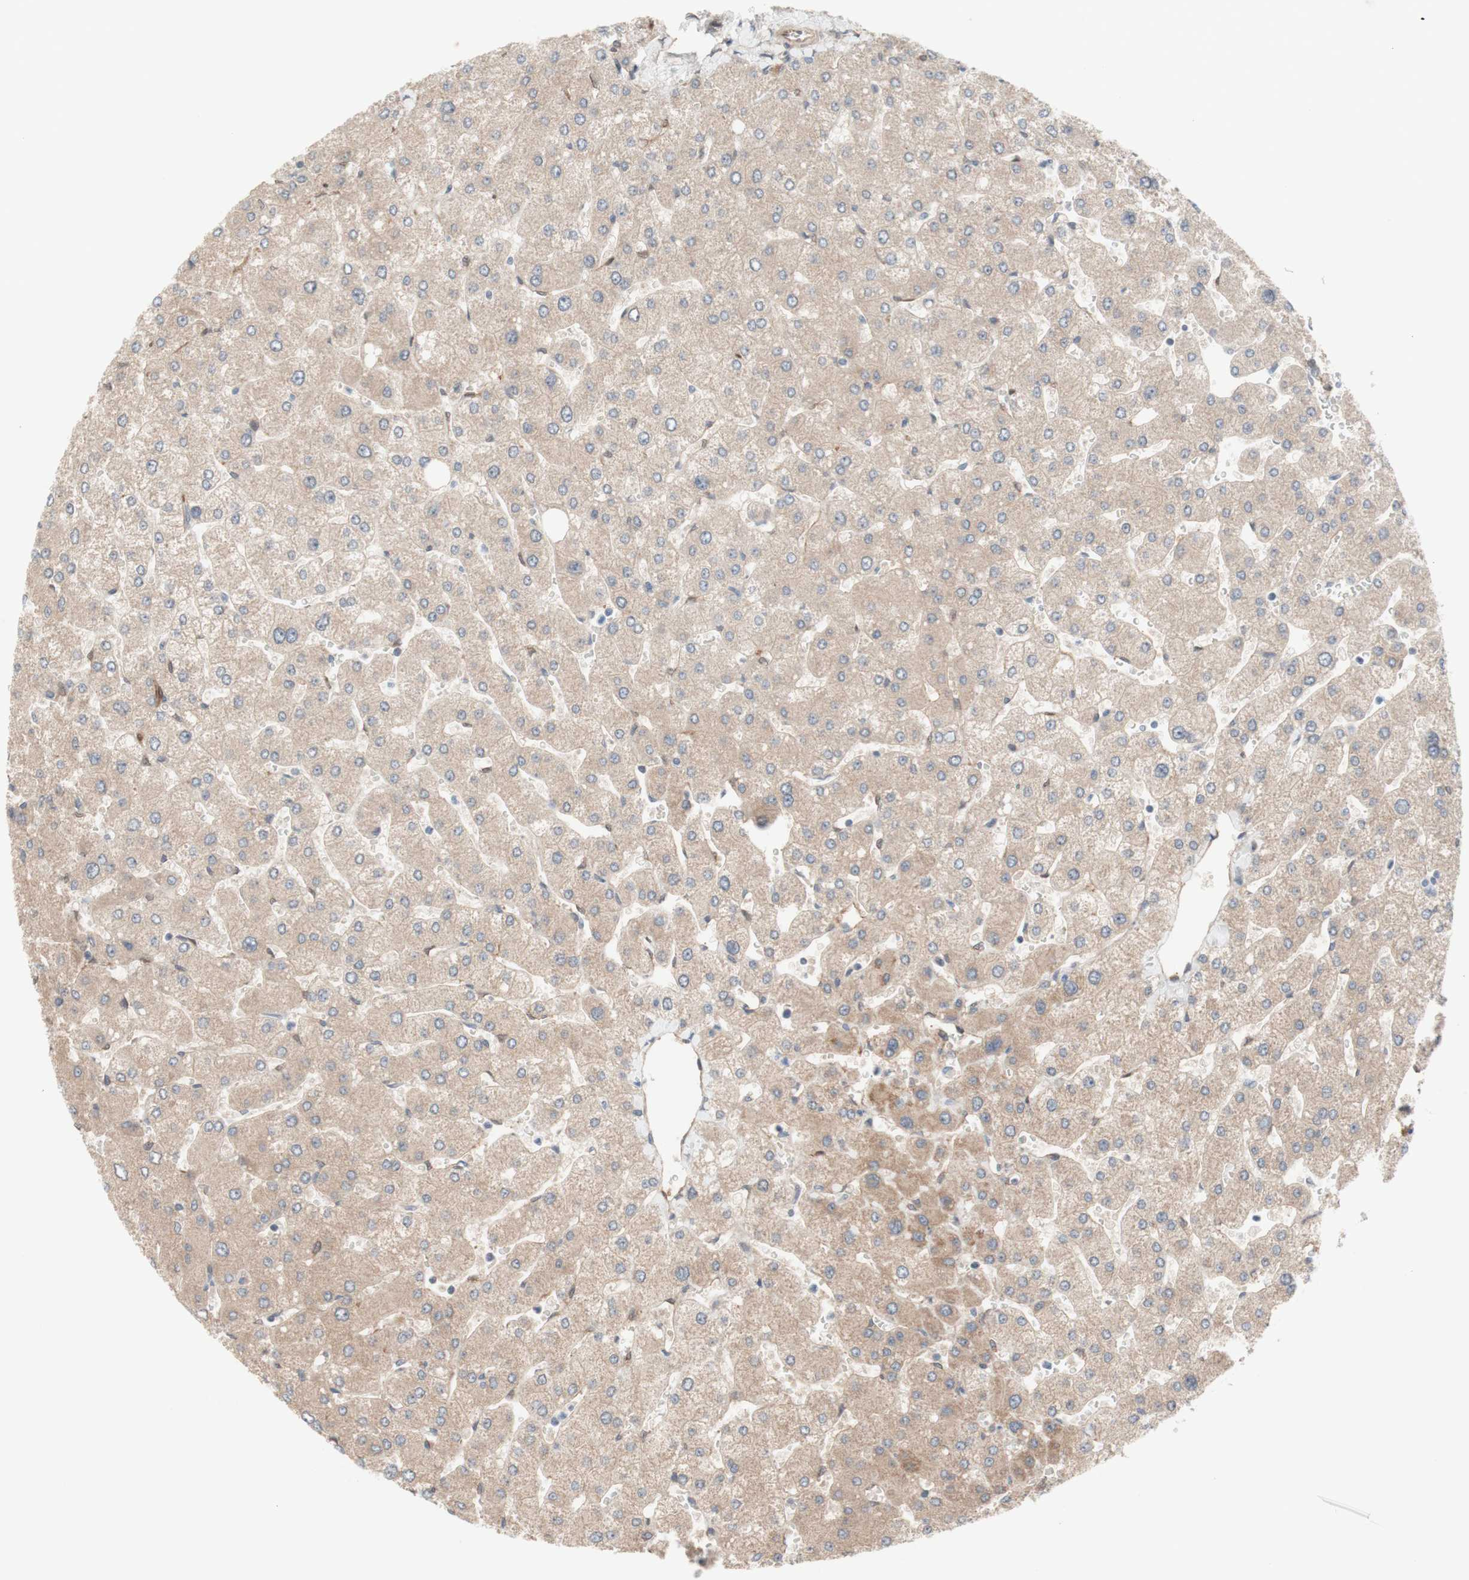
{"staining": {"intensity": "weak", "quantity": ">75%", "location": "cytoplasmic/membranous"}, "tissue": "liver", "cell_type": "Cholangiocytes", "image_type": "normal", "snomed": [{"axis": "morphology", "description": "Normal tissue, NOS"}, {"axis": "topography", "description": "Liver"}], "caption": "Weak cytoplasmic/membranous positivity for a protein is identified in about >75% of cholangiocytes of benign liver using IHC.", "gene": "CNN3", "patient": {"sex": "male", "age": 55}}